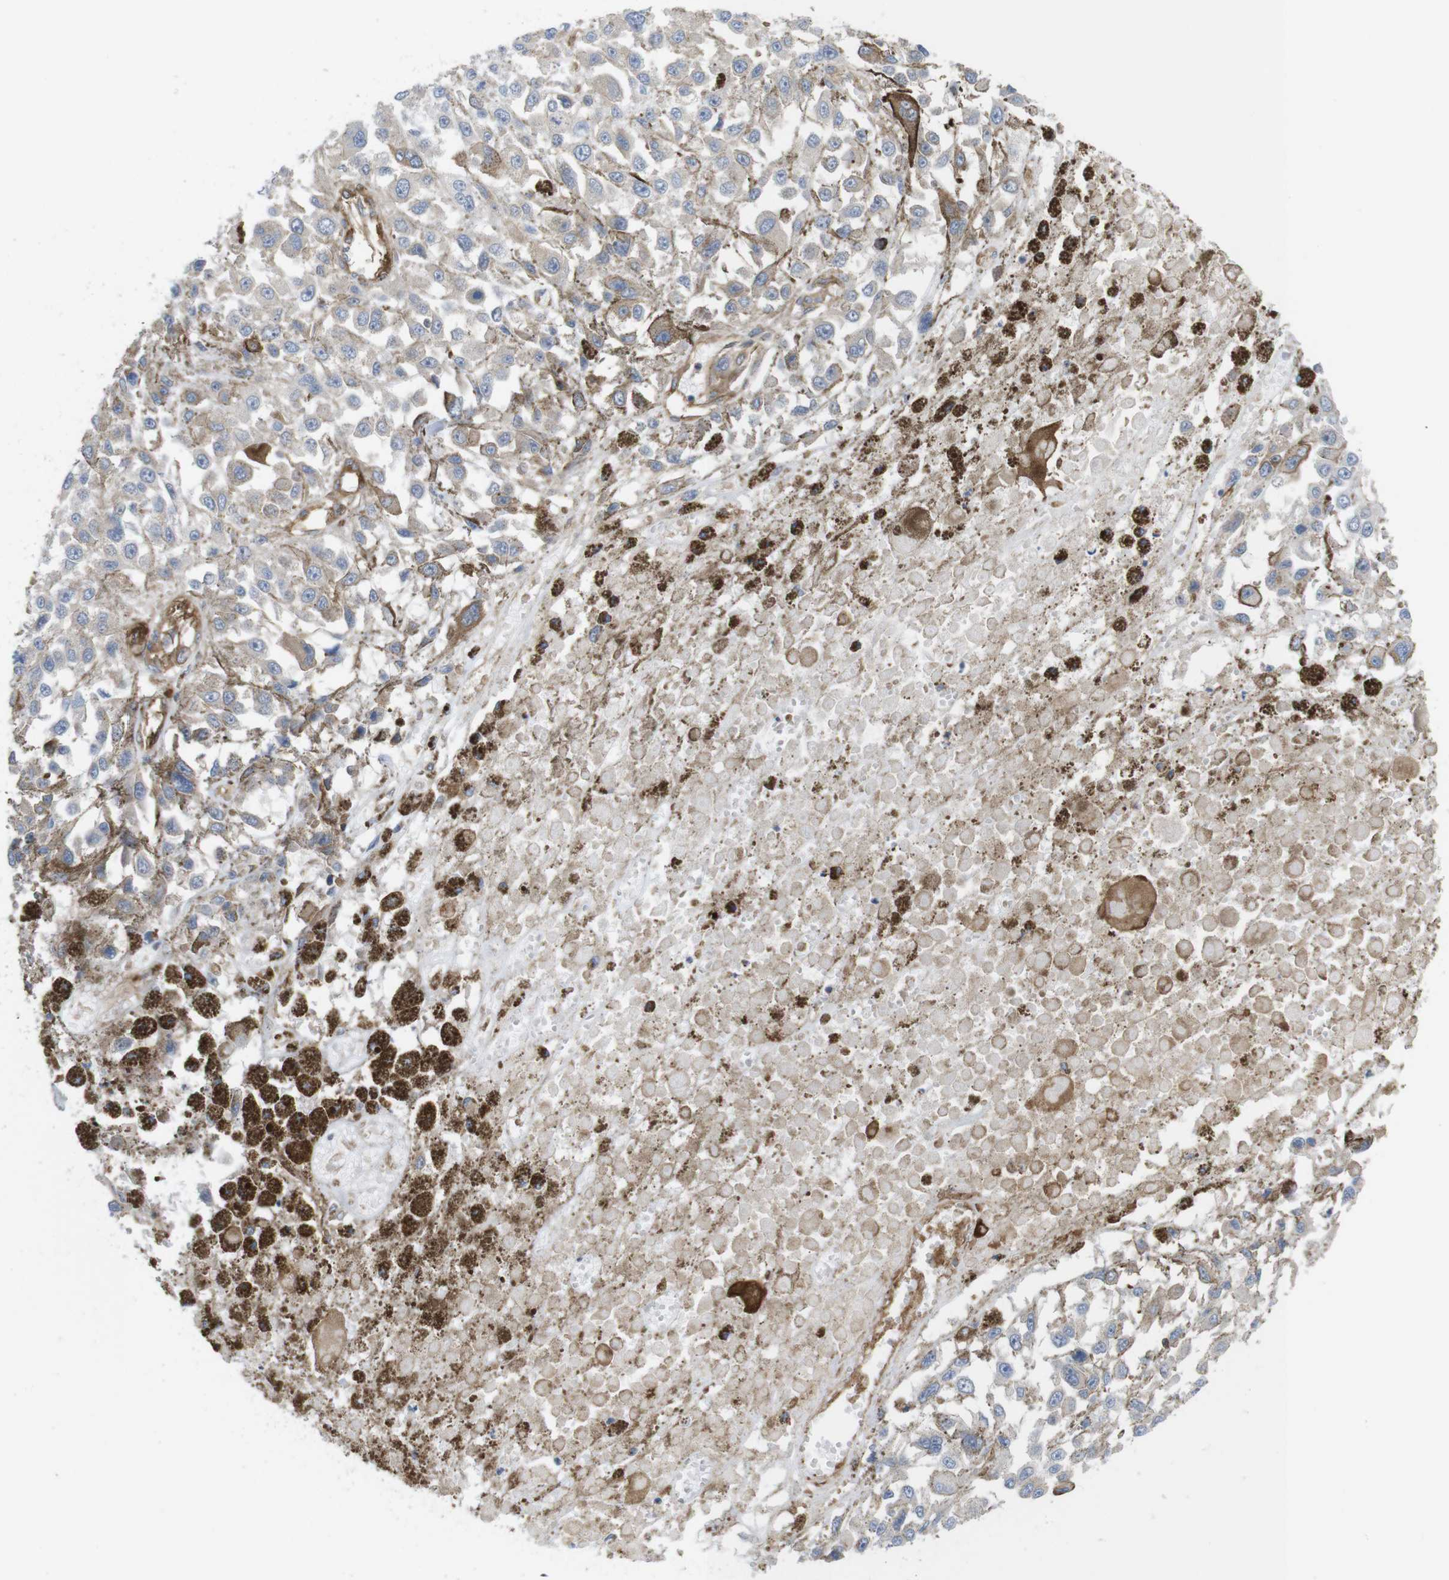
{"staining": {"intensity": "weak", "quantity": "25%-75%", "location": "cytoplasmic/membranous"}, "tissue": "melanoma", "cell_type": "Tumor cells", "image_type": "cancer", "snomed": [{"axis": "morphology", "description": "Malignant melanoma, Metastatic site"}, {"axis": "topography", "description": "Lymph node"}], "caption": "Immunohistochemical staining of human melanoma displays low levels of weak cytoplasmic/membranous expression in about 25%-75% of tumor cells. Using DAB (3,3'-diaminobenzidine) (brown) and hematoxylin (blue) stains, captured at high magnification using brightfield microscopy.", "gene": "CCR6", "patient": {"sex": "male", "age": 59}}